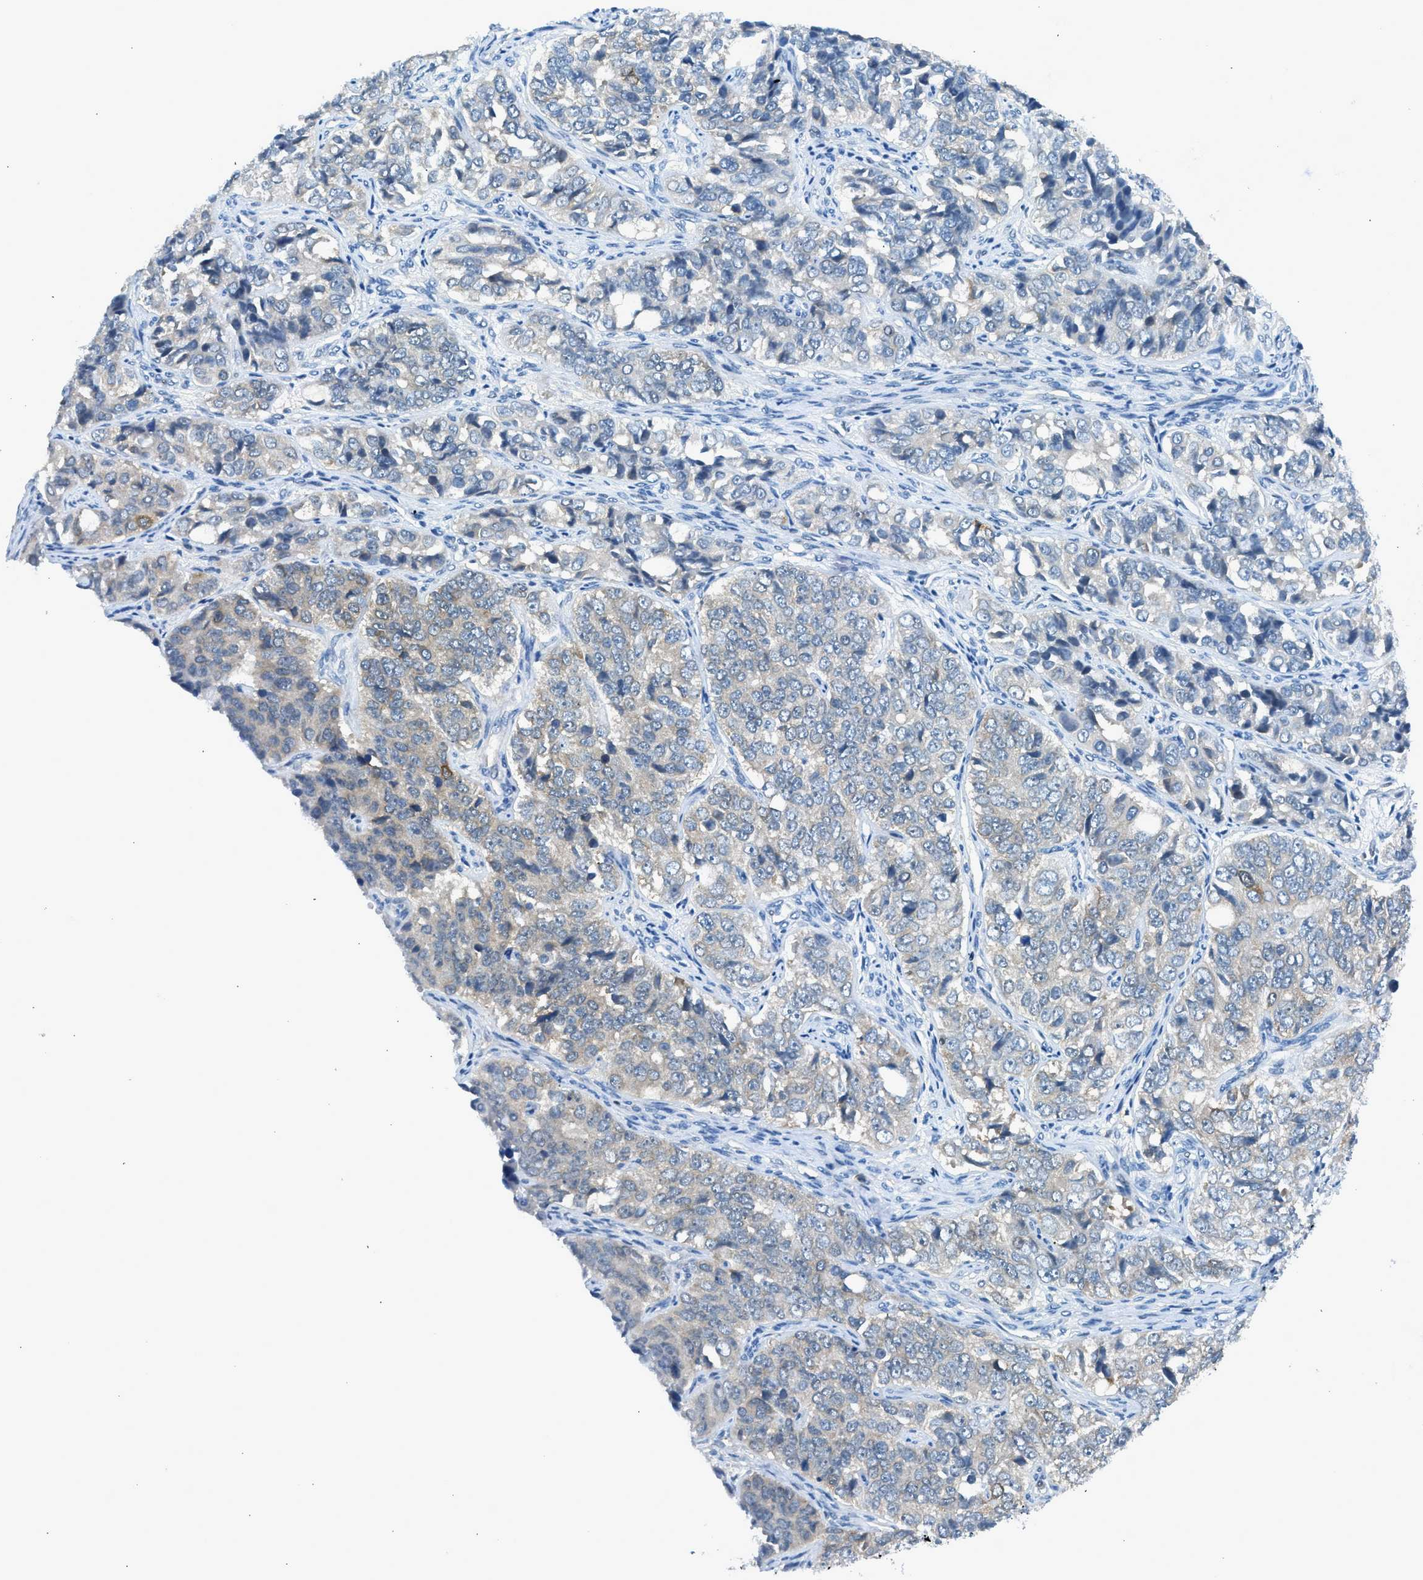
{"staining": {"intensity": "weak", "quantity": "<25%", "location": "cytoplasmic/membranous"}, "tissue": "ovarian cancer", "cell_type": "Tumor cells", "image_type": "cancer", "snomed": [{"axis": "morphology", "description": "Carcinoma, endometroid"}, {"axis": "topography", "description": "Ovary"}], "caption": "This is an IHC histopathology image of human ovarian cancer (endometroid carcinoma). There is no positivity in tumor cells.", "gene": "LMLN", "patient": {"sex": "female", "age": 51}}